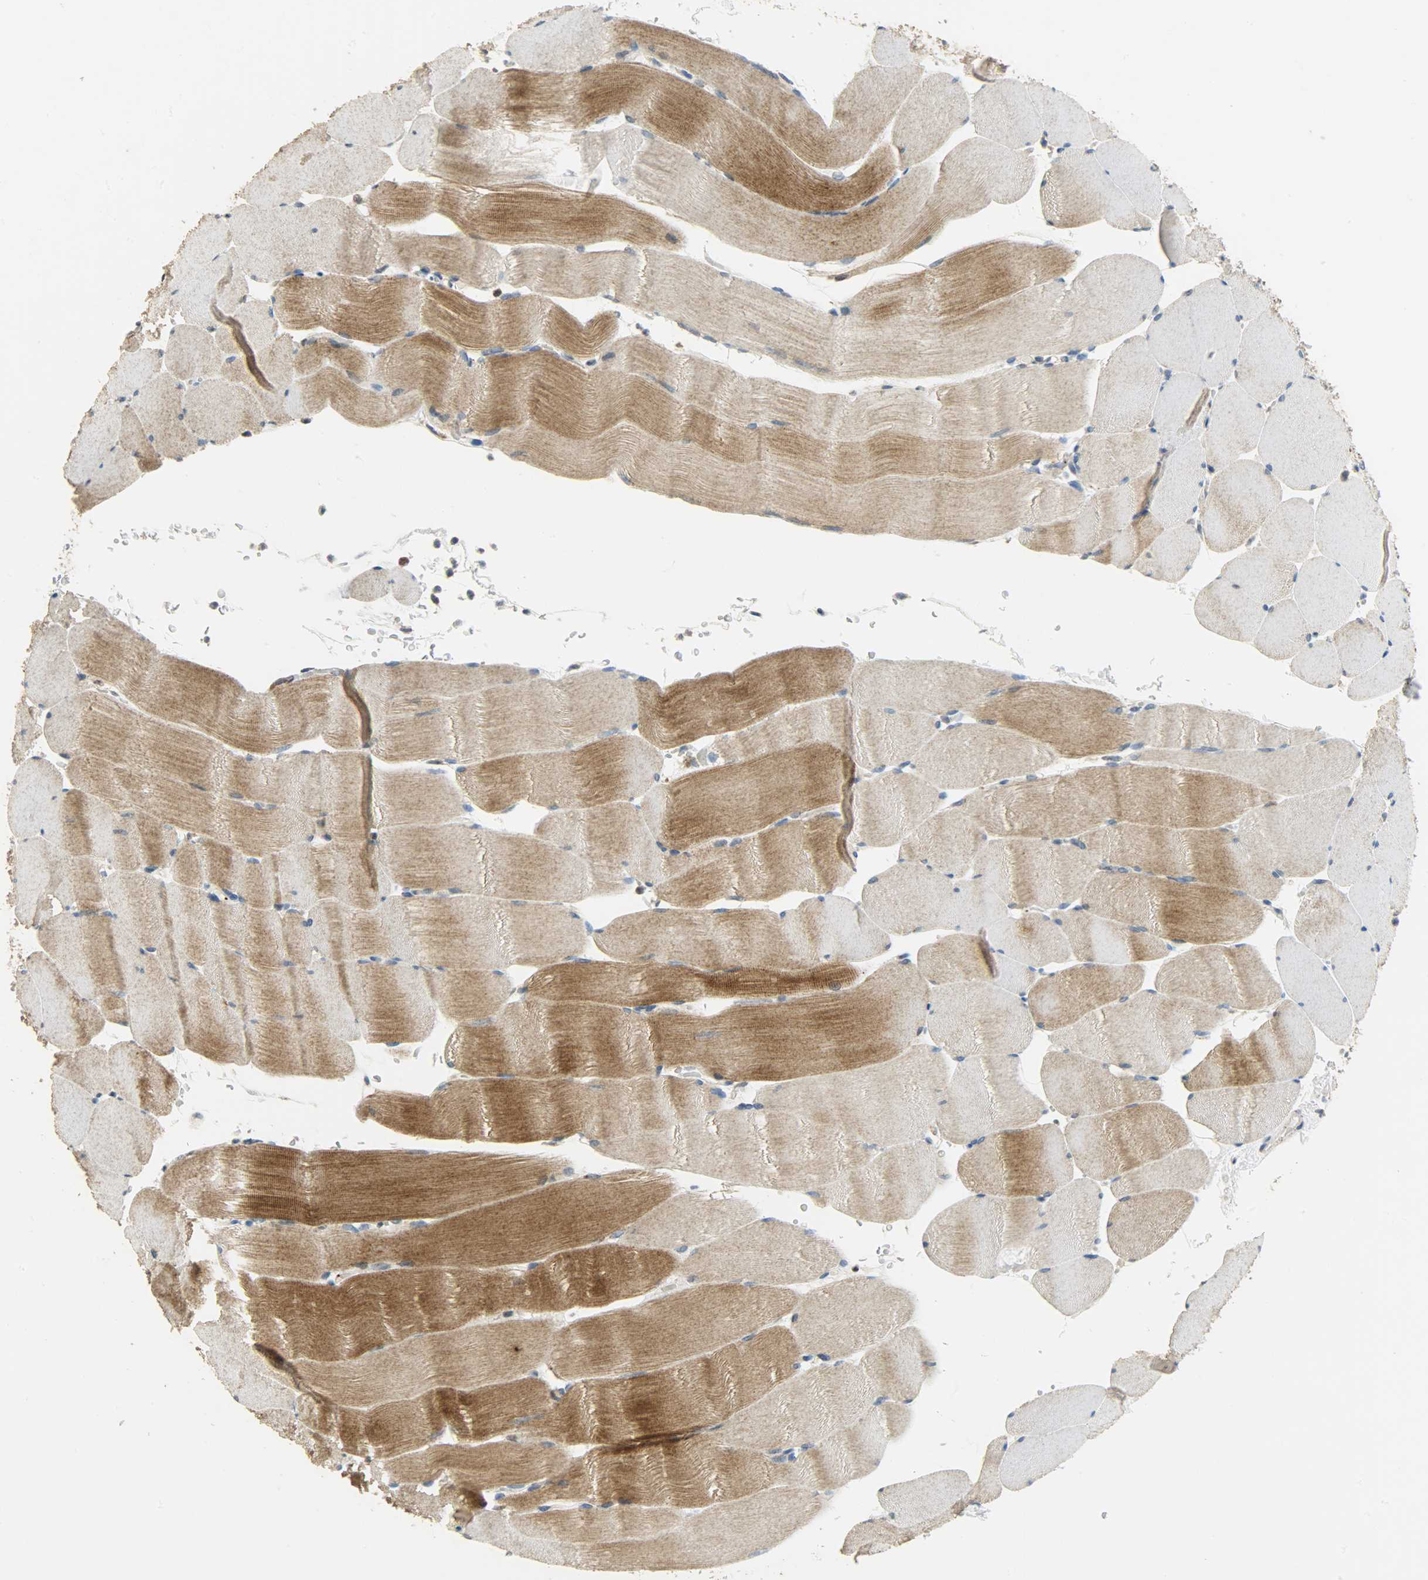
{"staining": {"intensity": "strong", "quantity": ">75%", "location": "cytoplasmic/membranous"}, "tissue": "skeletal muscle", "cell_type": "Myocytes", "image_type": "normal", "snomed": [{"axis": "morphology", "description": "Normal tissue, NOS"}, {"axis": "topography", "description": "Skeletal muscle"}], "caption": "High-power microscopy captured an immunohistochemistry (IHC) photomicrograph of unremarkable skeletal muscle, revealing strong cytoplasmic/membranous expression in approximately >75% of myocytes.", "gene": "GIT2", "patient": {"sex": "male", "age": 62}}